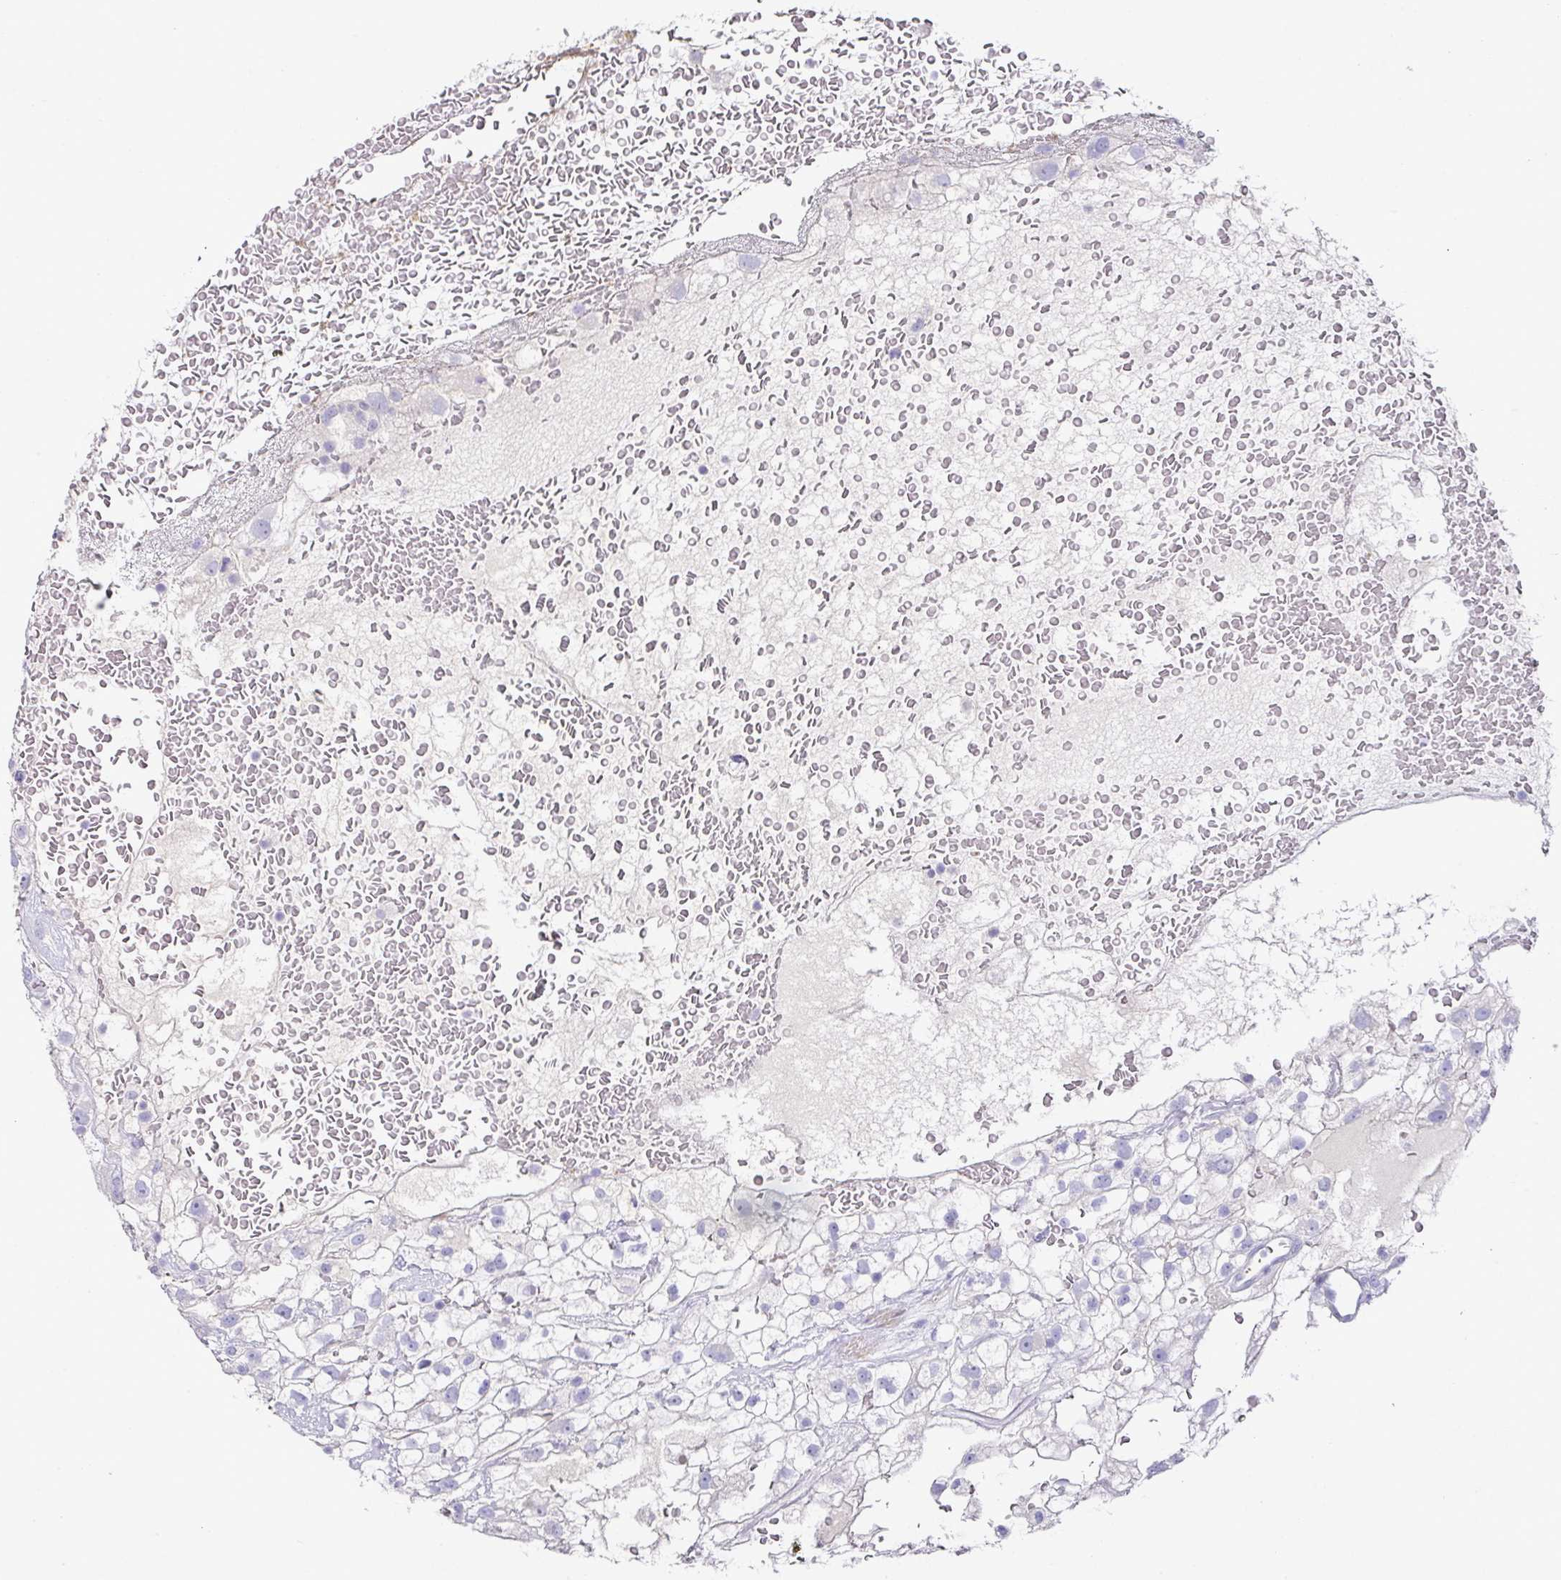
{"staining": {"intensity": "negative", "quantity": "none", "location": "none"}, "tissue": "renal cancer", "cell_type": "Tumor cells", "image_type": "cancer", "snomed": [{"axis": "morphology", "description": "Adenocarcinoma, NOS"}, {"axis": "topography", "description": "Kidney"}], "caption": "The image reveals no staining of tumor cells in renal adenocarcinoma.", "gene": "TARM1", "patient": {"sex": "male", "age": 59}}